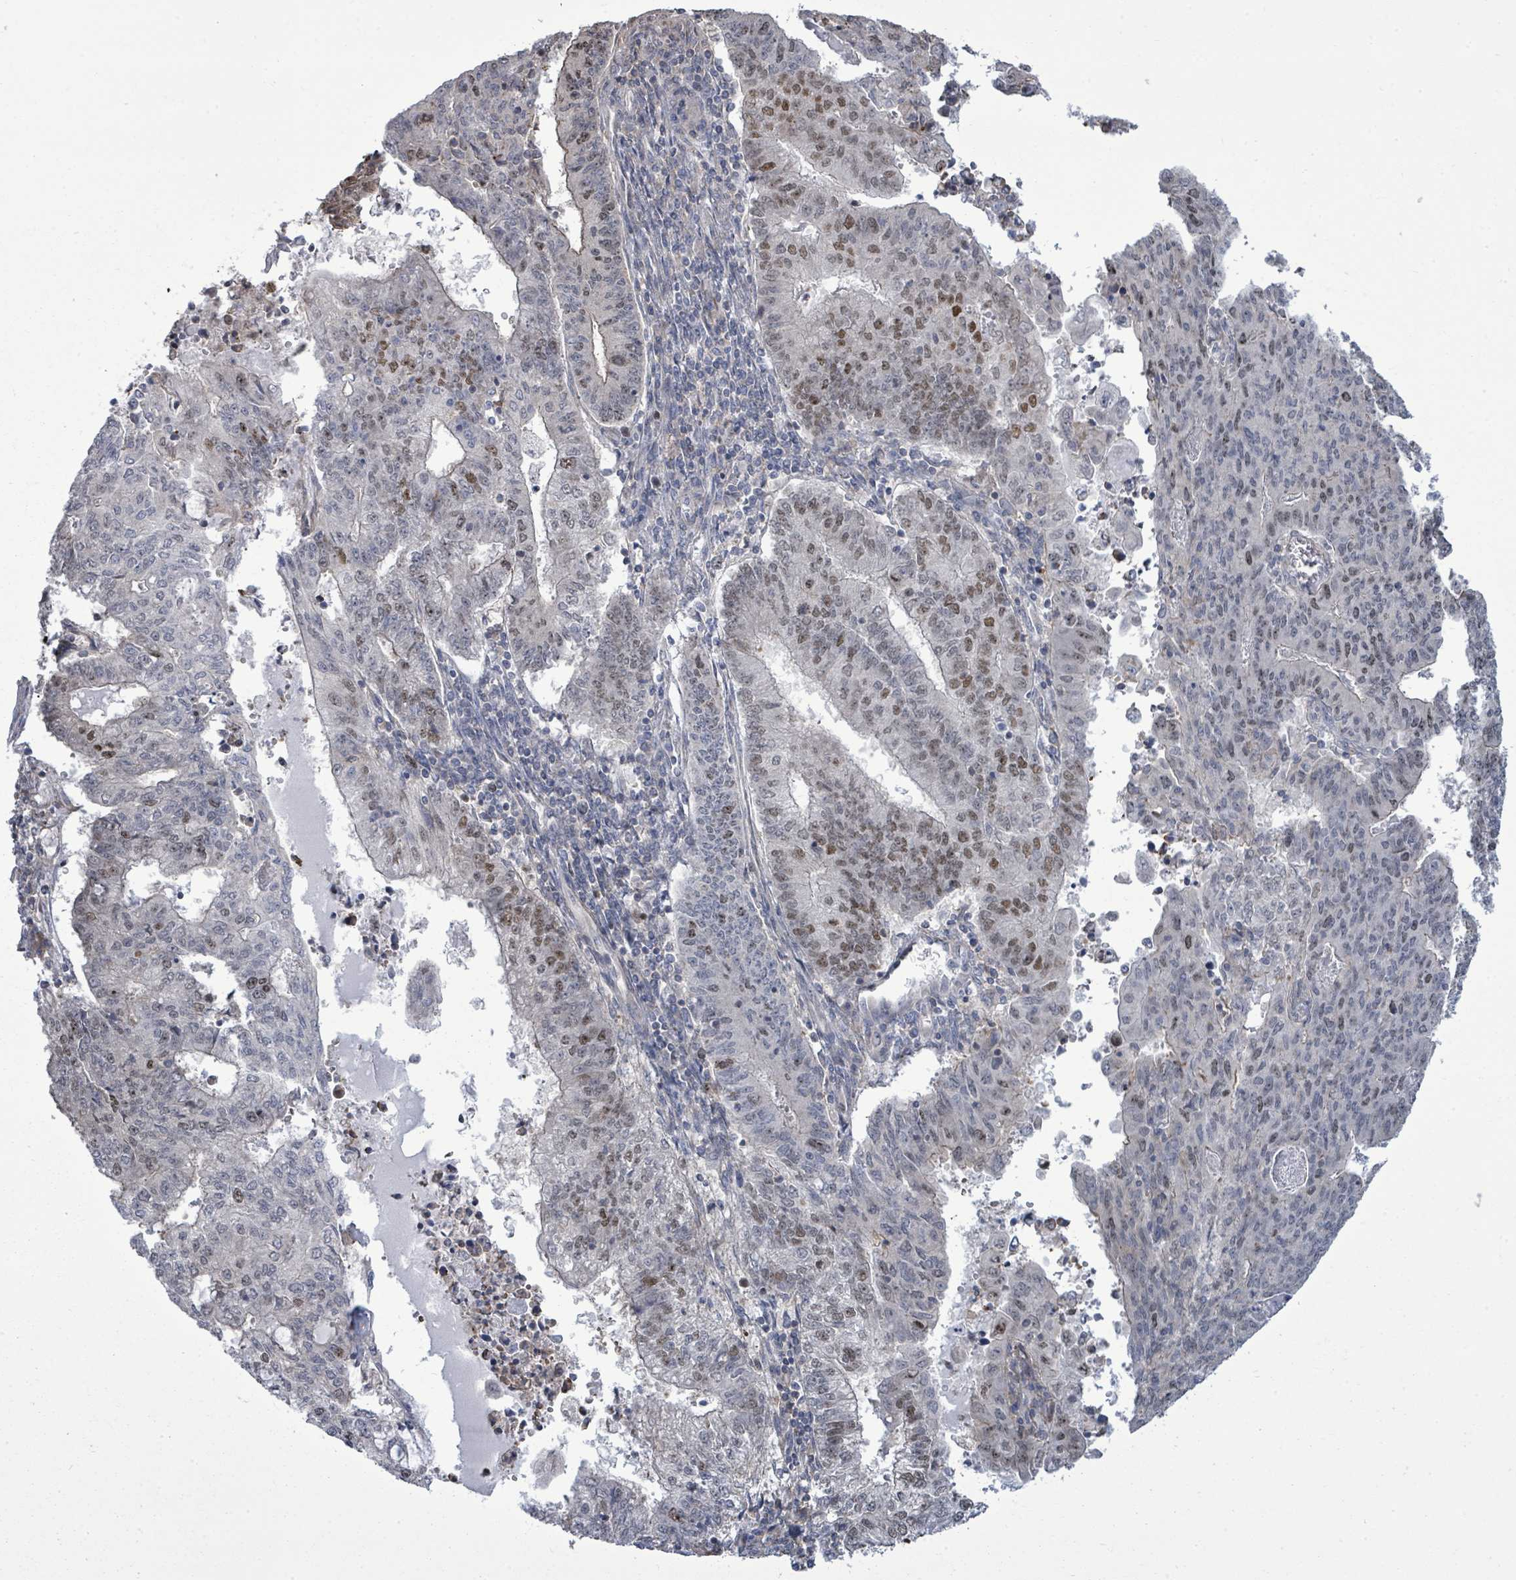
{"staining": {"intensity": "moderate", "quantity": "25%-75%", "location": "nuclear"}, "tissue": "endometrial cancer", "cell_type": "Tumor cells", "image_type": "cancer", "snomed": [{"axis": "morphology", "description": "Adenocarcinoma, NOS"}, {"axis": "topography", "description": "Endometrium"}], "caption": "This micrograph shows endometrial adenocarcinoma stained with immunohistochemistry (IHC) to label a protein in brown. The nuclear of tumor cells show moderate positivity for the protein. Nuclei are counter-stained blue.", "gene": "PAPSS1", "patient": {"sex": "female", "age": 59}}